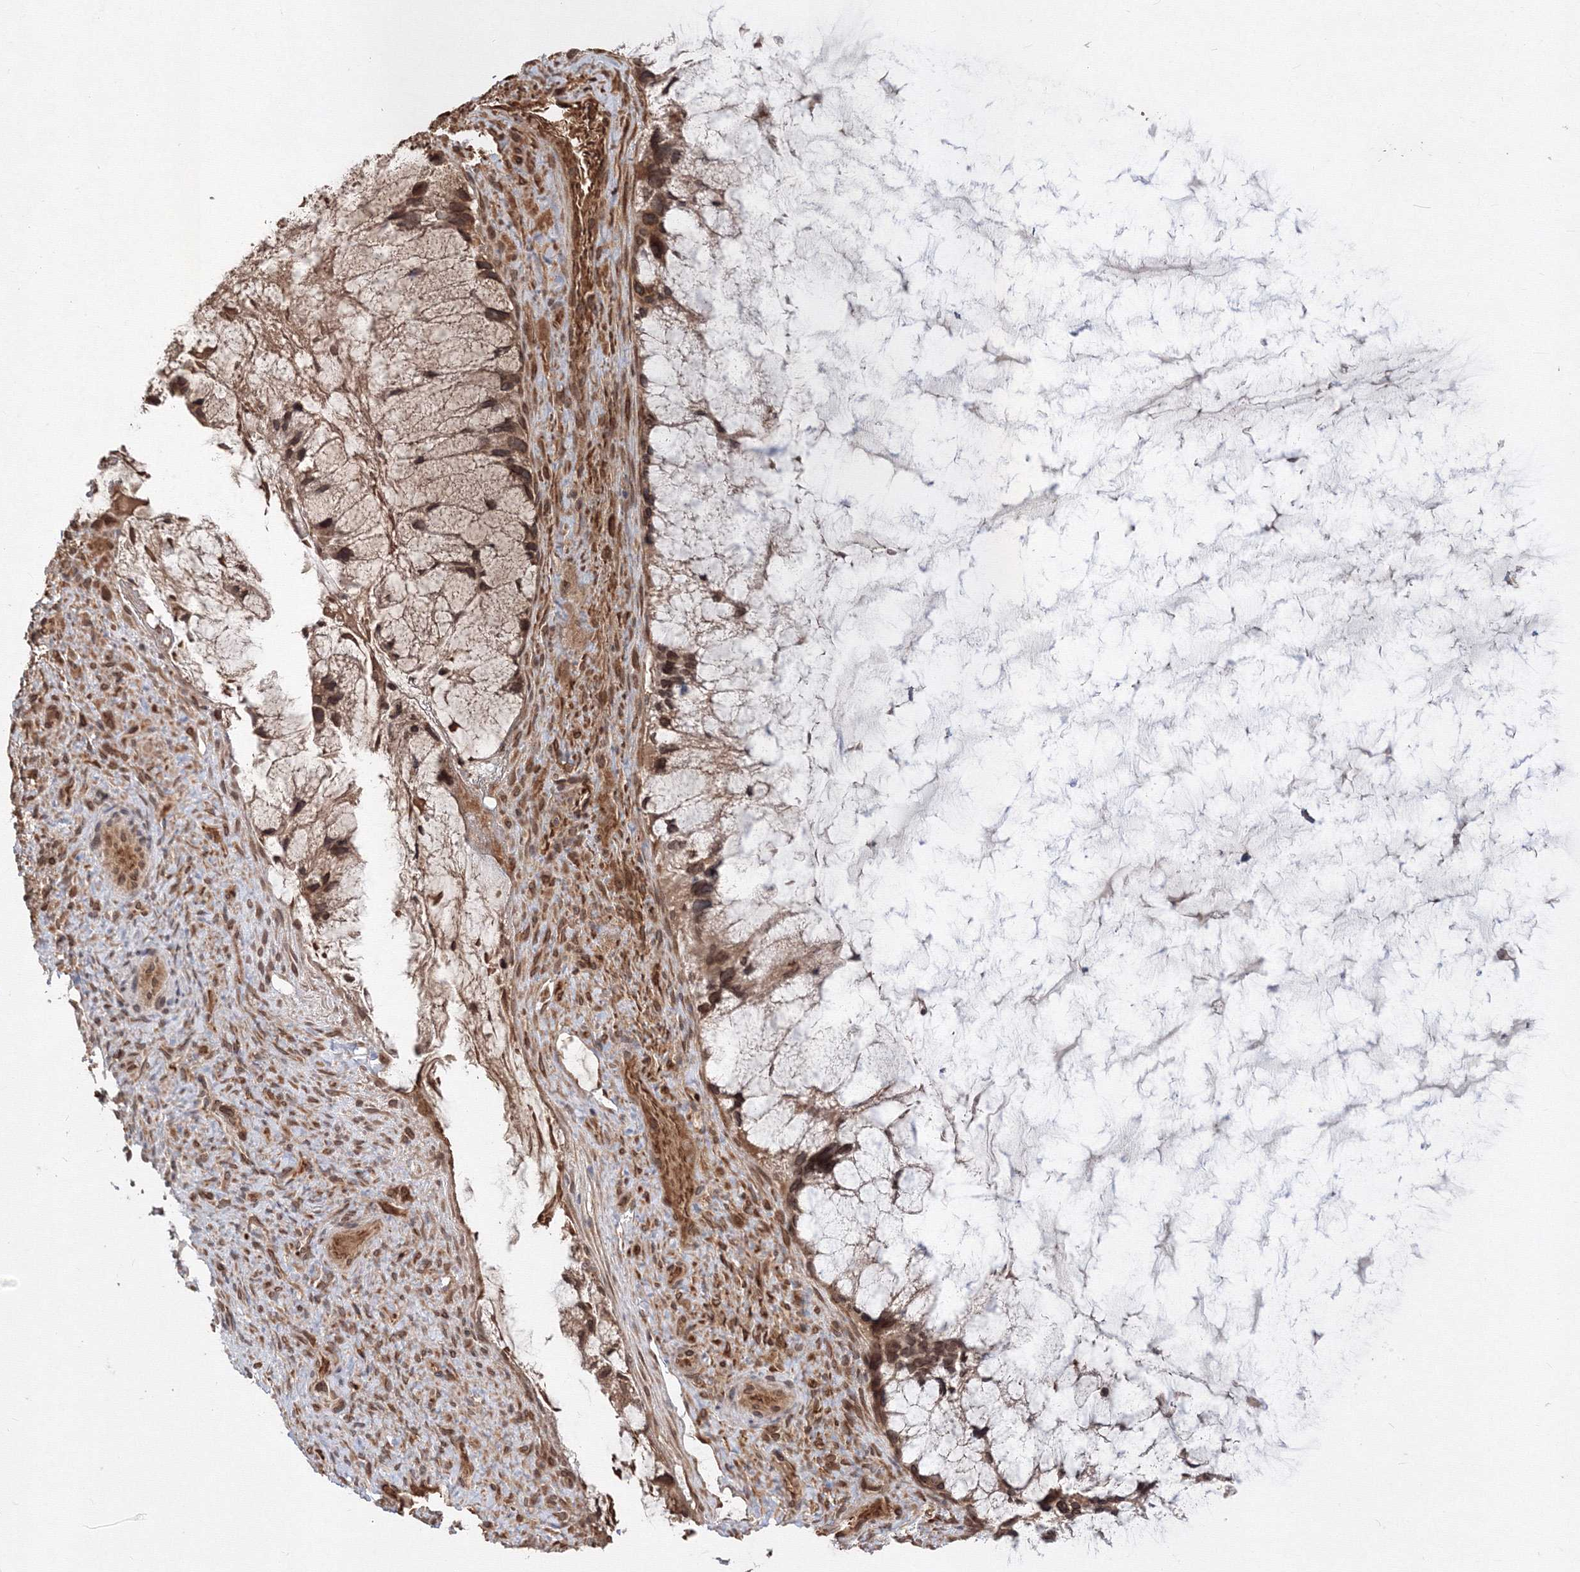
{"staining": {"intensity": "moderate", "quantity": ">75%", "location": "cytoplasmic/membranous,nuclear"}, "tissue": "ovarian cancer", "cell_type": "Tumor cells", "image_type": "cancer", "snomed": [{"axis": "morphology", "description": "Cystadenocarcinoma, mucinous, NOS"}, {"axis": "topography", "description": "Ovary"}], "caption": "Tumor cells reveal medium levels of moderate cytoplasmic/membranous and nuclear staining in approximately >75% of cells in human ovarian mucinous cystadenocarcinoma.", "gene": "DNAJB2", "patient": {"sex": "female", "age": 37}}